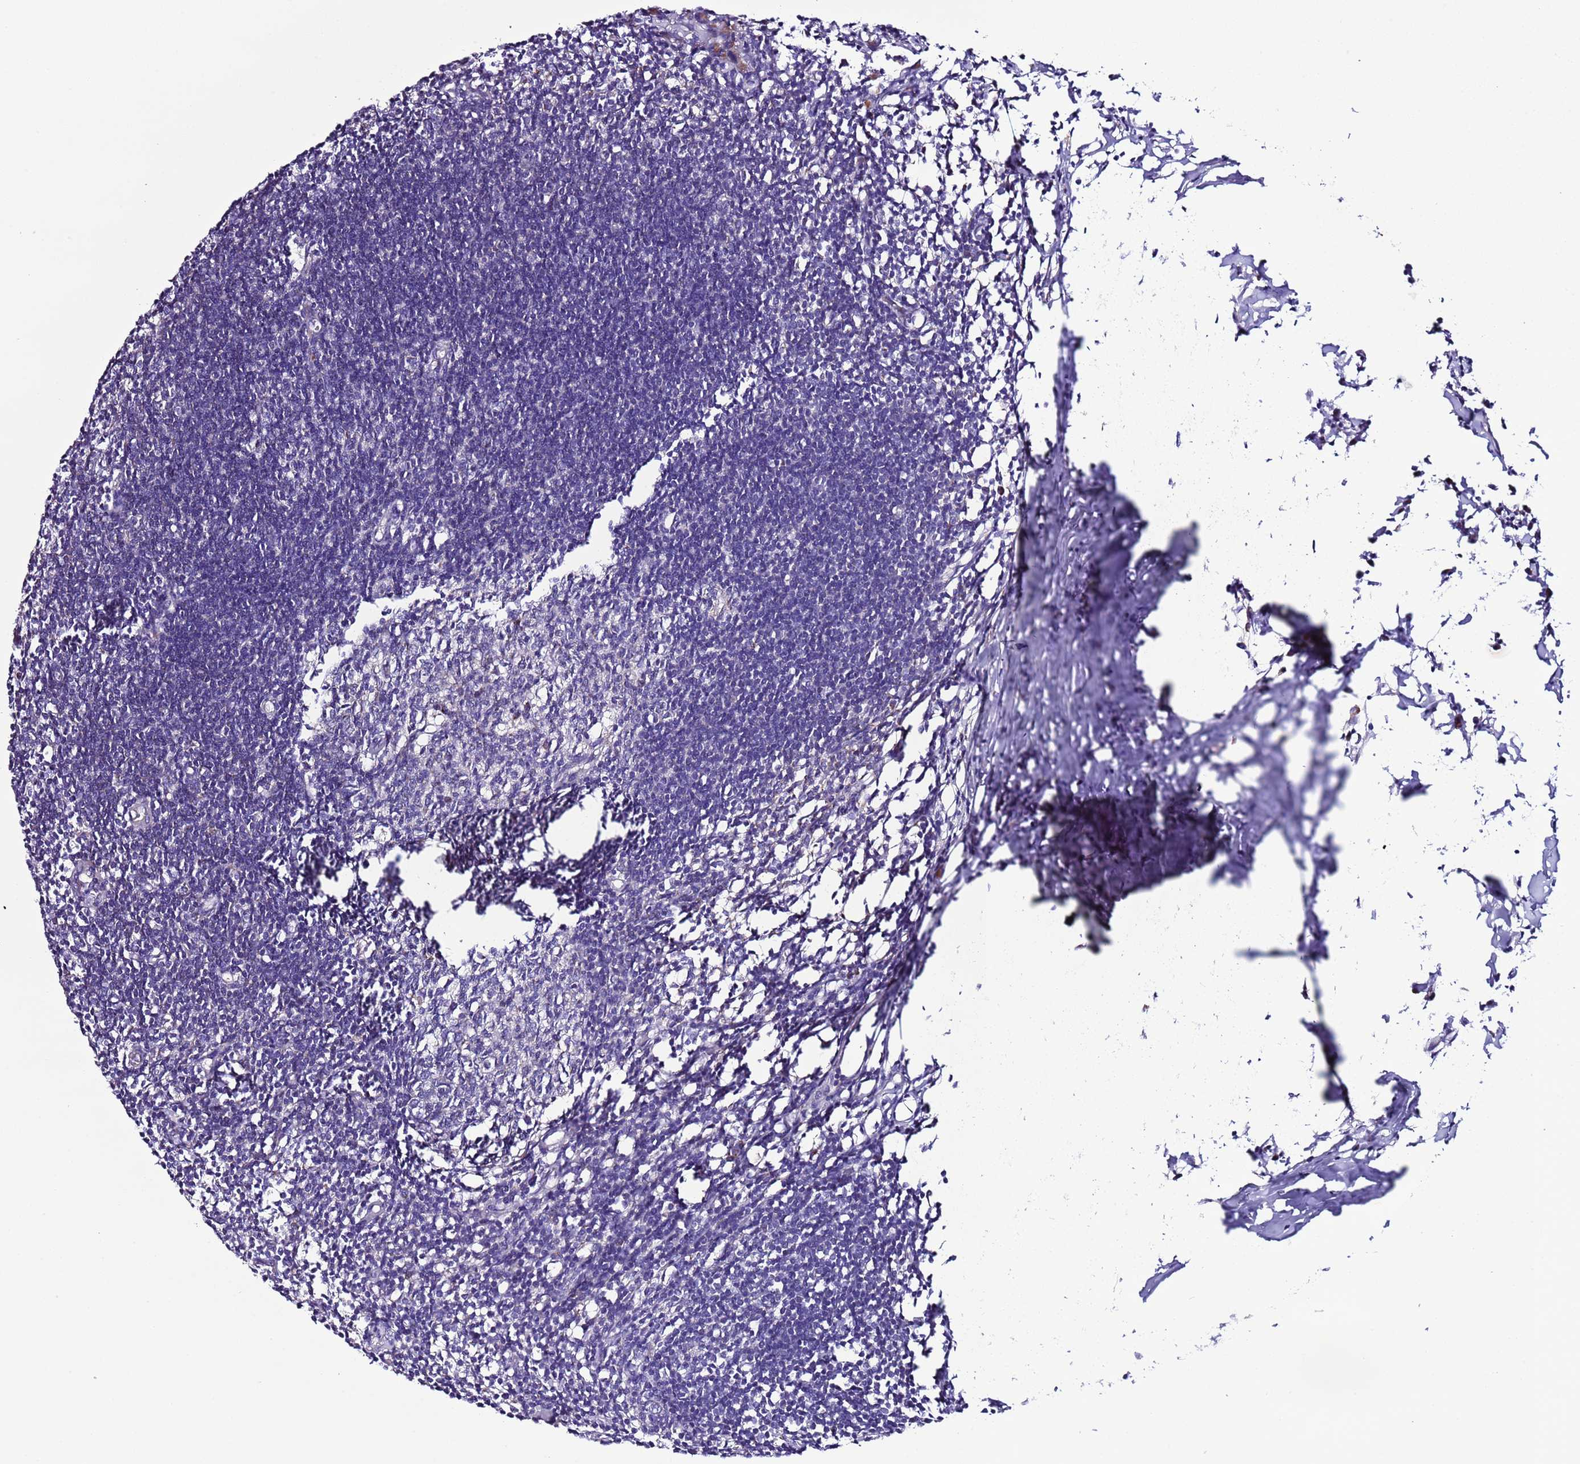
{"staining": {"intensity": "weak", "quantity": "<25%", "location": "cytoplasmic/membranous"}, "tissue": "lymph node", "cell_type": "Germinal center cells", "image_type": "normal", "snomed": [{"axis": "morphology", "description": "Normal tissue, NOS"}, {"axis": "morphology", "description": "Malignant melanoma, Metastatic site"}, {"axis": "topography", "description": "Lymph node"}], "caption": "Image shows no significant protein positivity in germinal center cells of unremarkable lymph node. (Stains: DAB IHC with hematoxylin counter stain, Microscopy: brightfield microscopy at high magnification).", "gene": "UEVLD", "patient": {"sex": "male", "age": 41}}